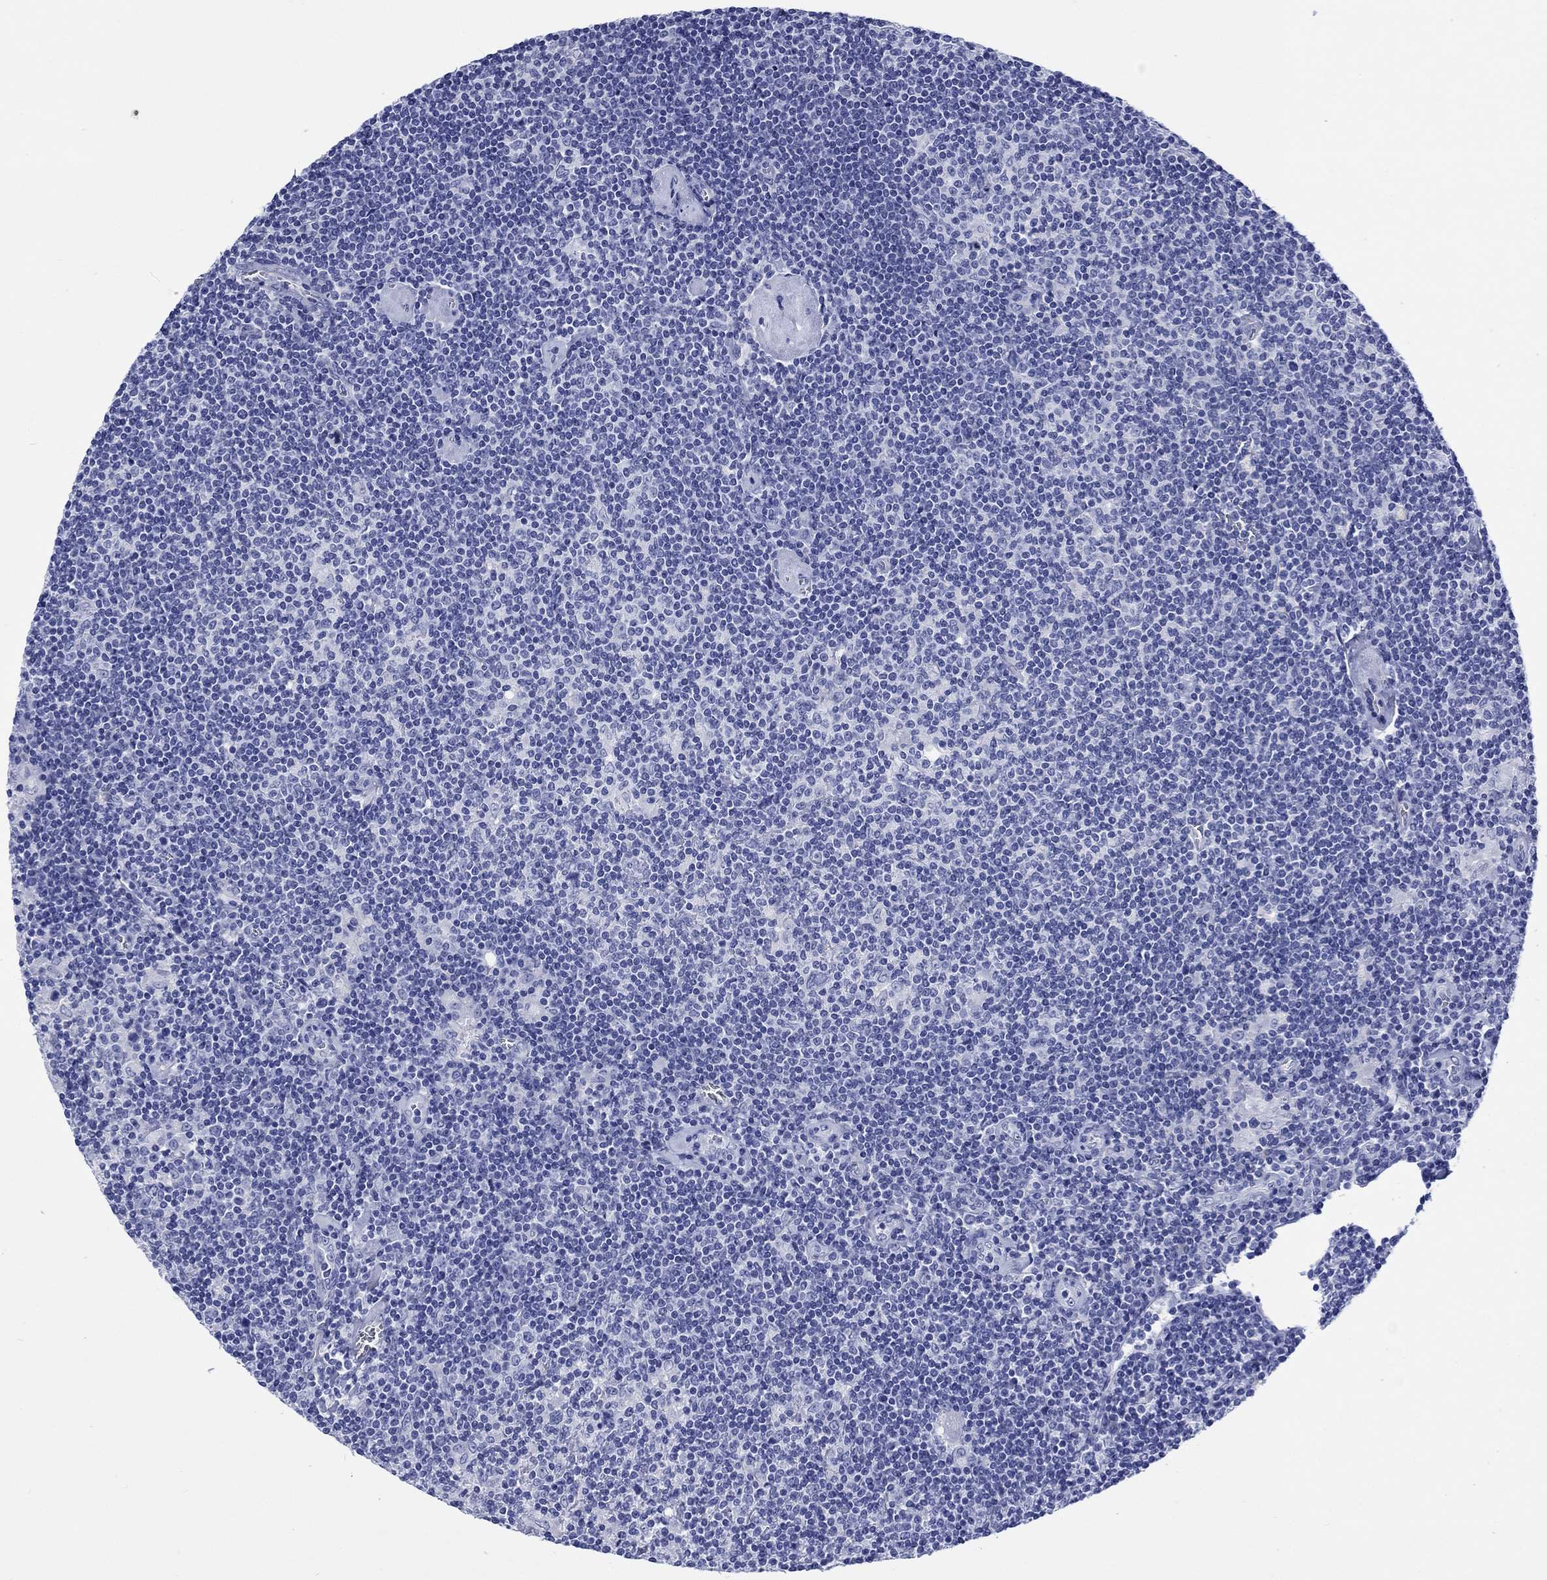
{"staining": {"intensity": "negative", "quantity": "none", "location": "none"}, "tissue": "lymphoma", "cell_type": "Tumor cells", "image_type": "cancer", "snomed": [{"axis": "morphology", "description": "Hodgkin's disease, NOS"}, {"axis": "topography", "description": "Lymph node"}], "caption": "Micrograph shows no significant protein positivity in tumor cells of lymphoma. (Brightfield microscopy of DAB immunohistochemistry (IHC) at high magnification).", "gene": "CACNG3", "patient": {"sex": "male", "age": 40}}